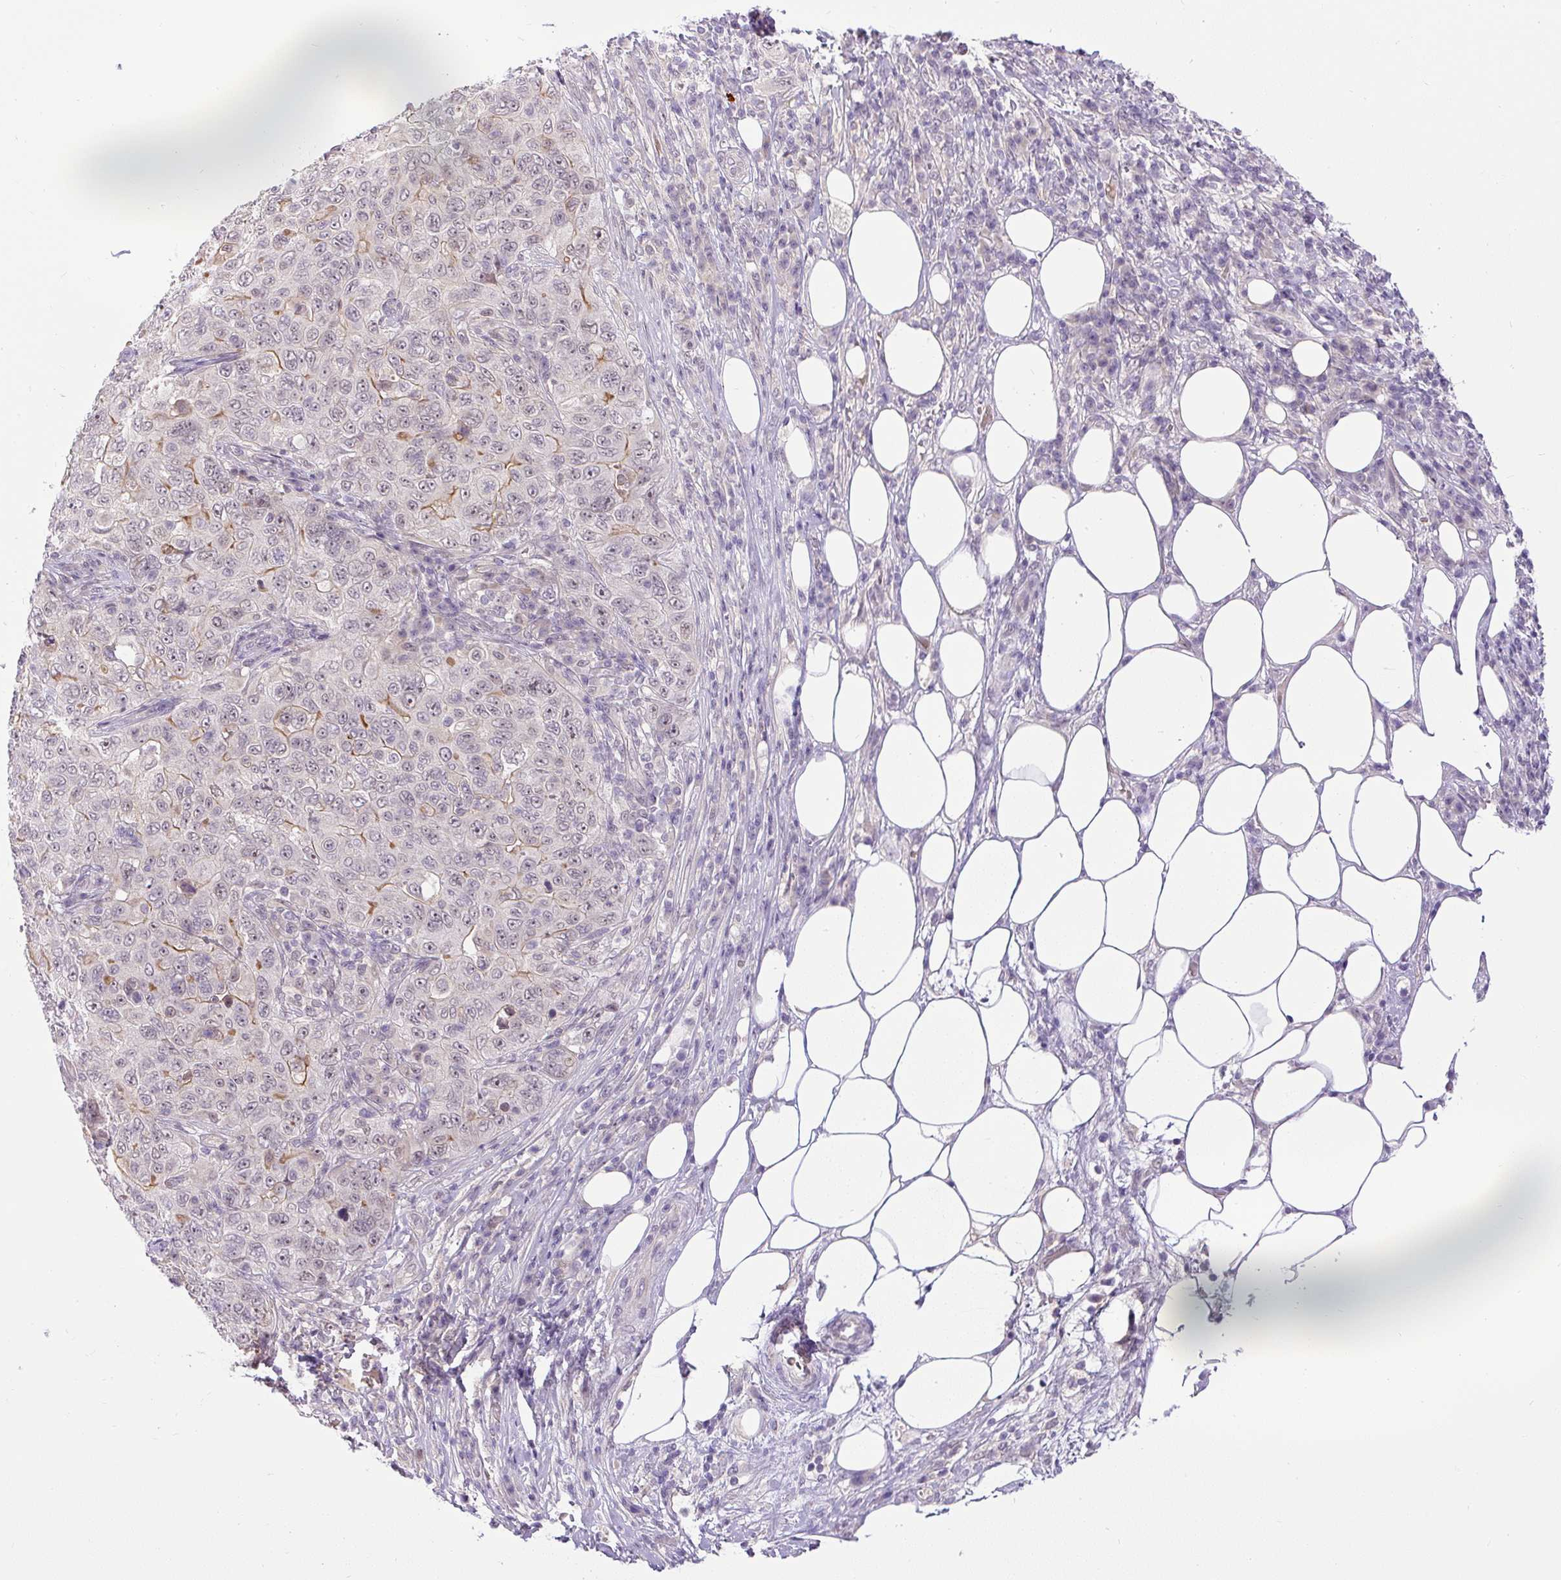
{"staining": {"intensity": "weak", "quantity": "<25%", "location": "cytoplasmic/membranous"}, "tissue": "pancreatic cancer", "cell_type": "Tumor cells", "image_type": "cancer", "snomed": [{"axis": "morphology", "description": "Adenocarcinoma, NOS"}, {"axis": "topography", "description": "Pancreas"}], "caption": "A histopathology image of human pancreatic adenocarcinoma is negative for staining in tumor cells.", "gene": "FAM117B", "patient": {"sex": "male", "age": 68}}